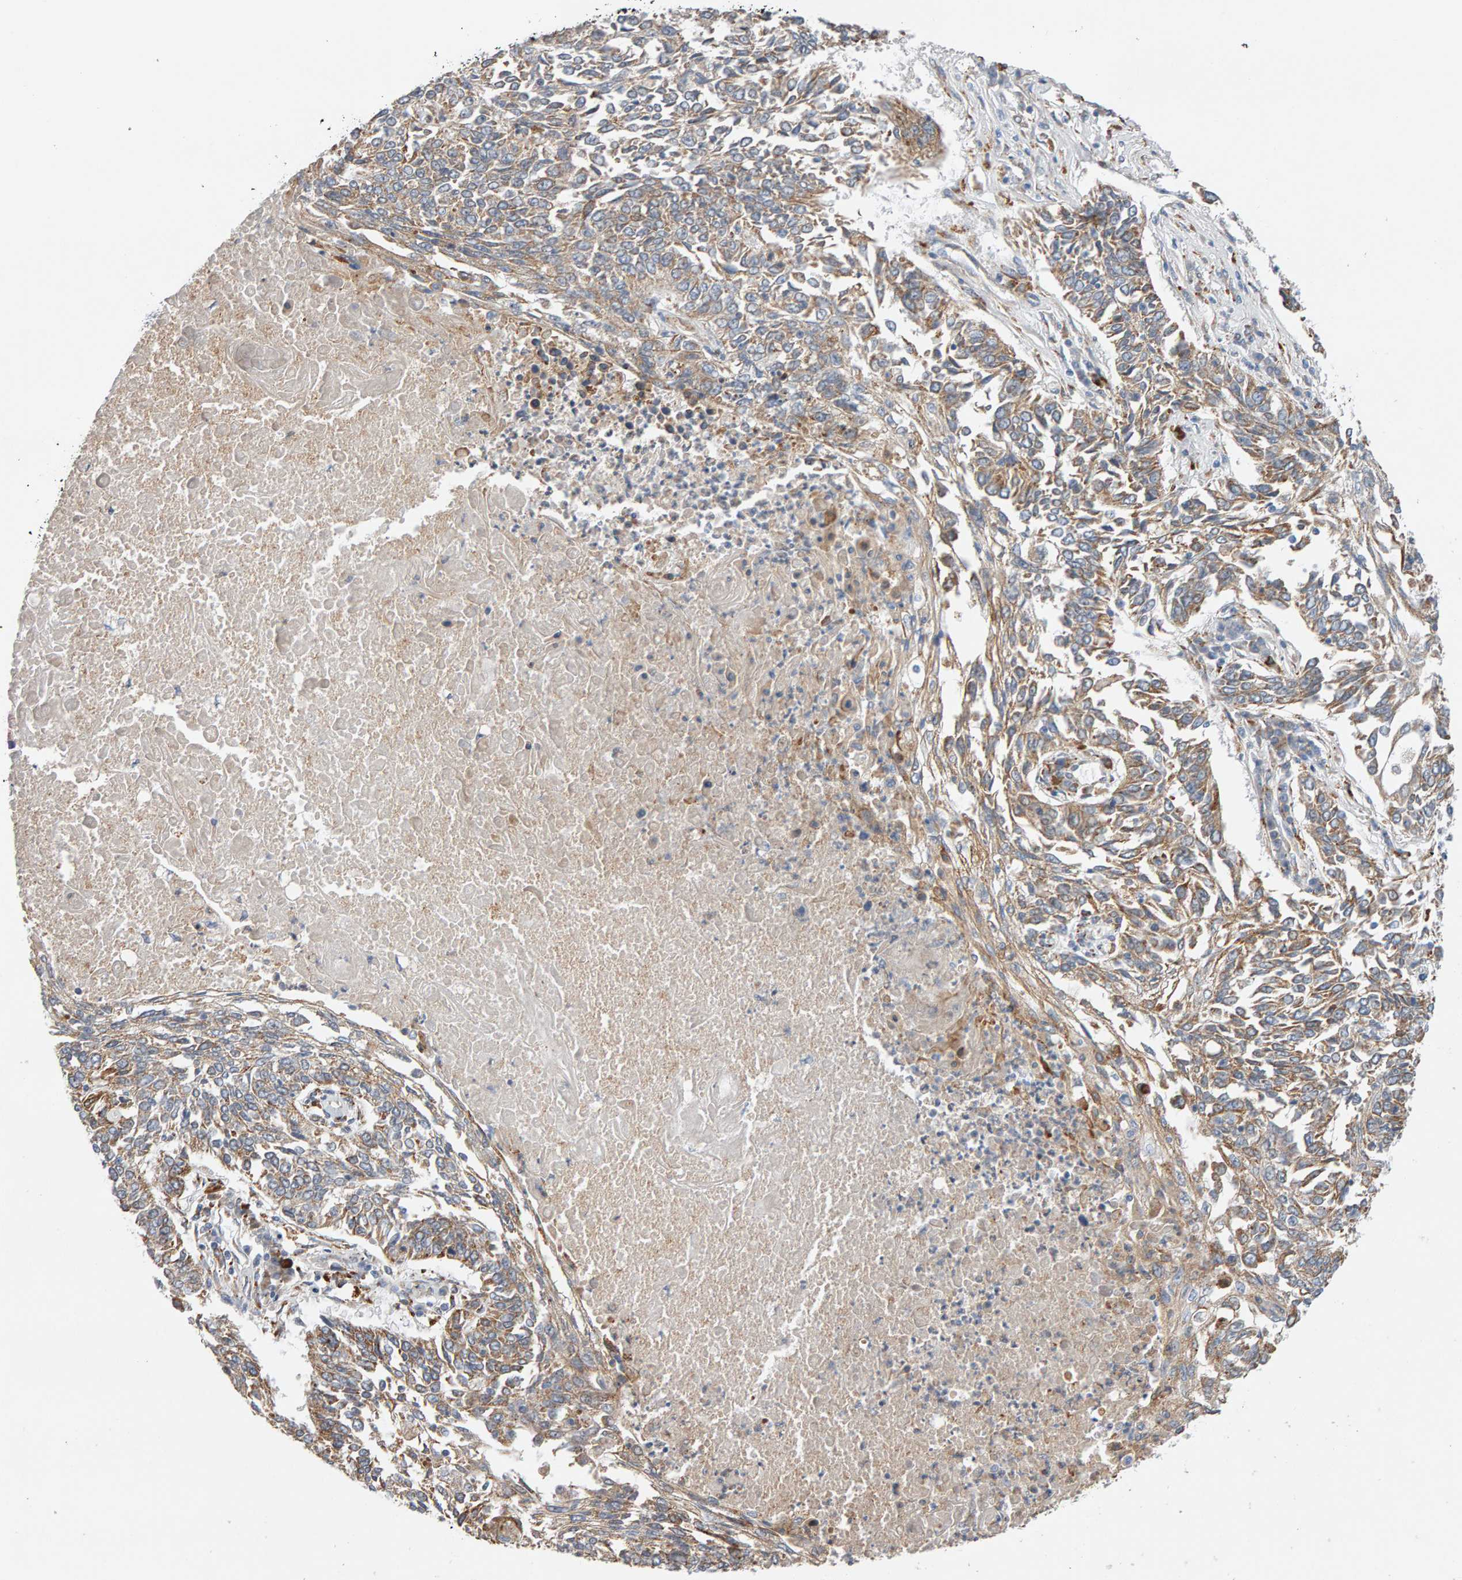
{"staining": {"intensity": "moderate", "quantity": ">75%", "location": "cytoplasmic/membranous"}, "tissue": "lung cancer", "cell_type": "Tumor cells", "image_type": "cancer", "snomed": [{"axis": "morphology", "description": "Normal tissue, NOS"}, {"axis": "morphology", "description": "Squamous cell carcinoma, NOS"}, {"axis": "topography", "description": "Cartilage tissue"}, {"axis": "topography", "description": "Bronchus"}, {"axis": "topography", "description": "Lung"}], "caption": "Protein staining of squamous cell carcinoma (lung) tissue shows moderate cytoplasmic/membranous expression in about >75% of tumor cells.", "gene": "ENGASE", "patient": {"sex": "female", "age": 49}}